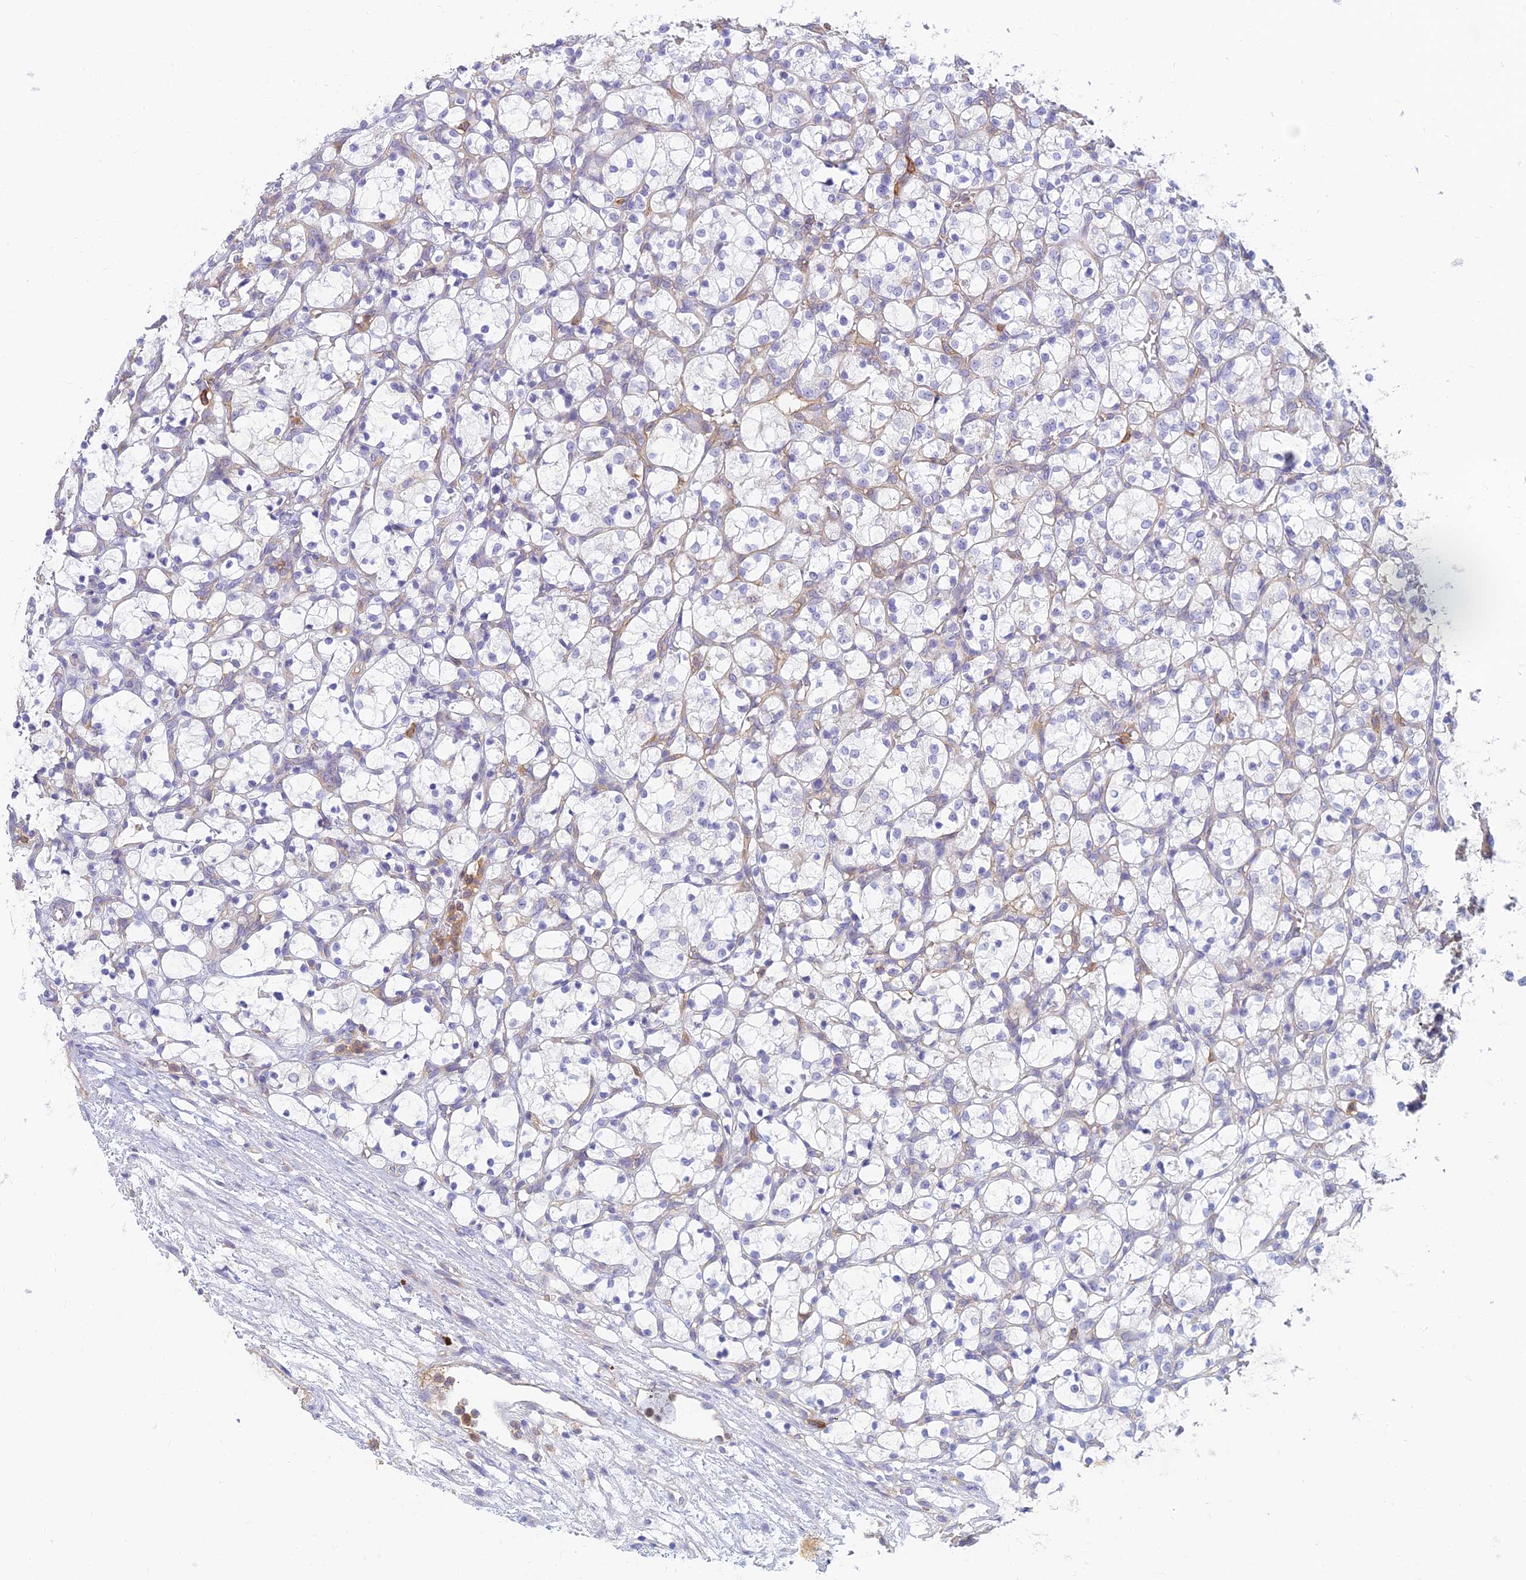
{"staining": {"intensity": "negative", "quantity": "none", "location": "none"}, "tissue": "renal cancer", "cell_type": "Tumor cells", "image_type": "cancer", "snomed": [{"axis": "morphology", "description": "Adenocarcinoma, NOS"}, {"axis": "topography", "description": "Kidney"}], "caption": "A micrograph of human renal cancer is negative for staining in tumor cells.", "gene": "STRN4", "patient": {"sex": "female", "age": 69}}